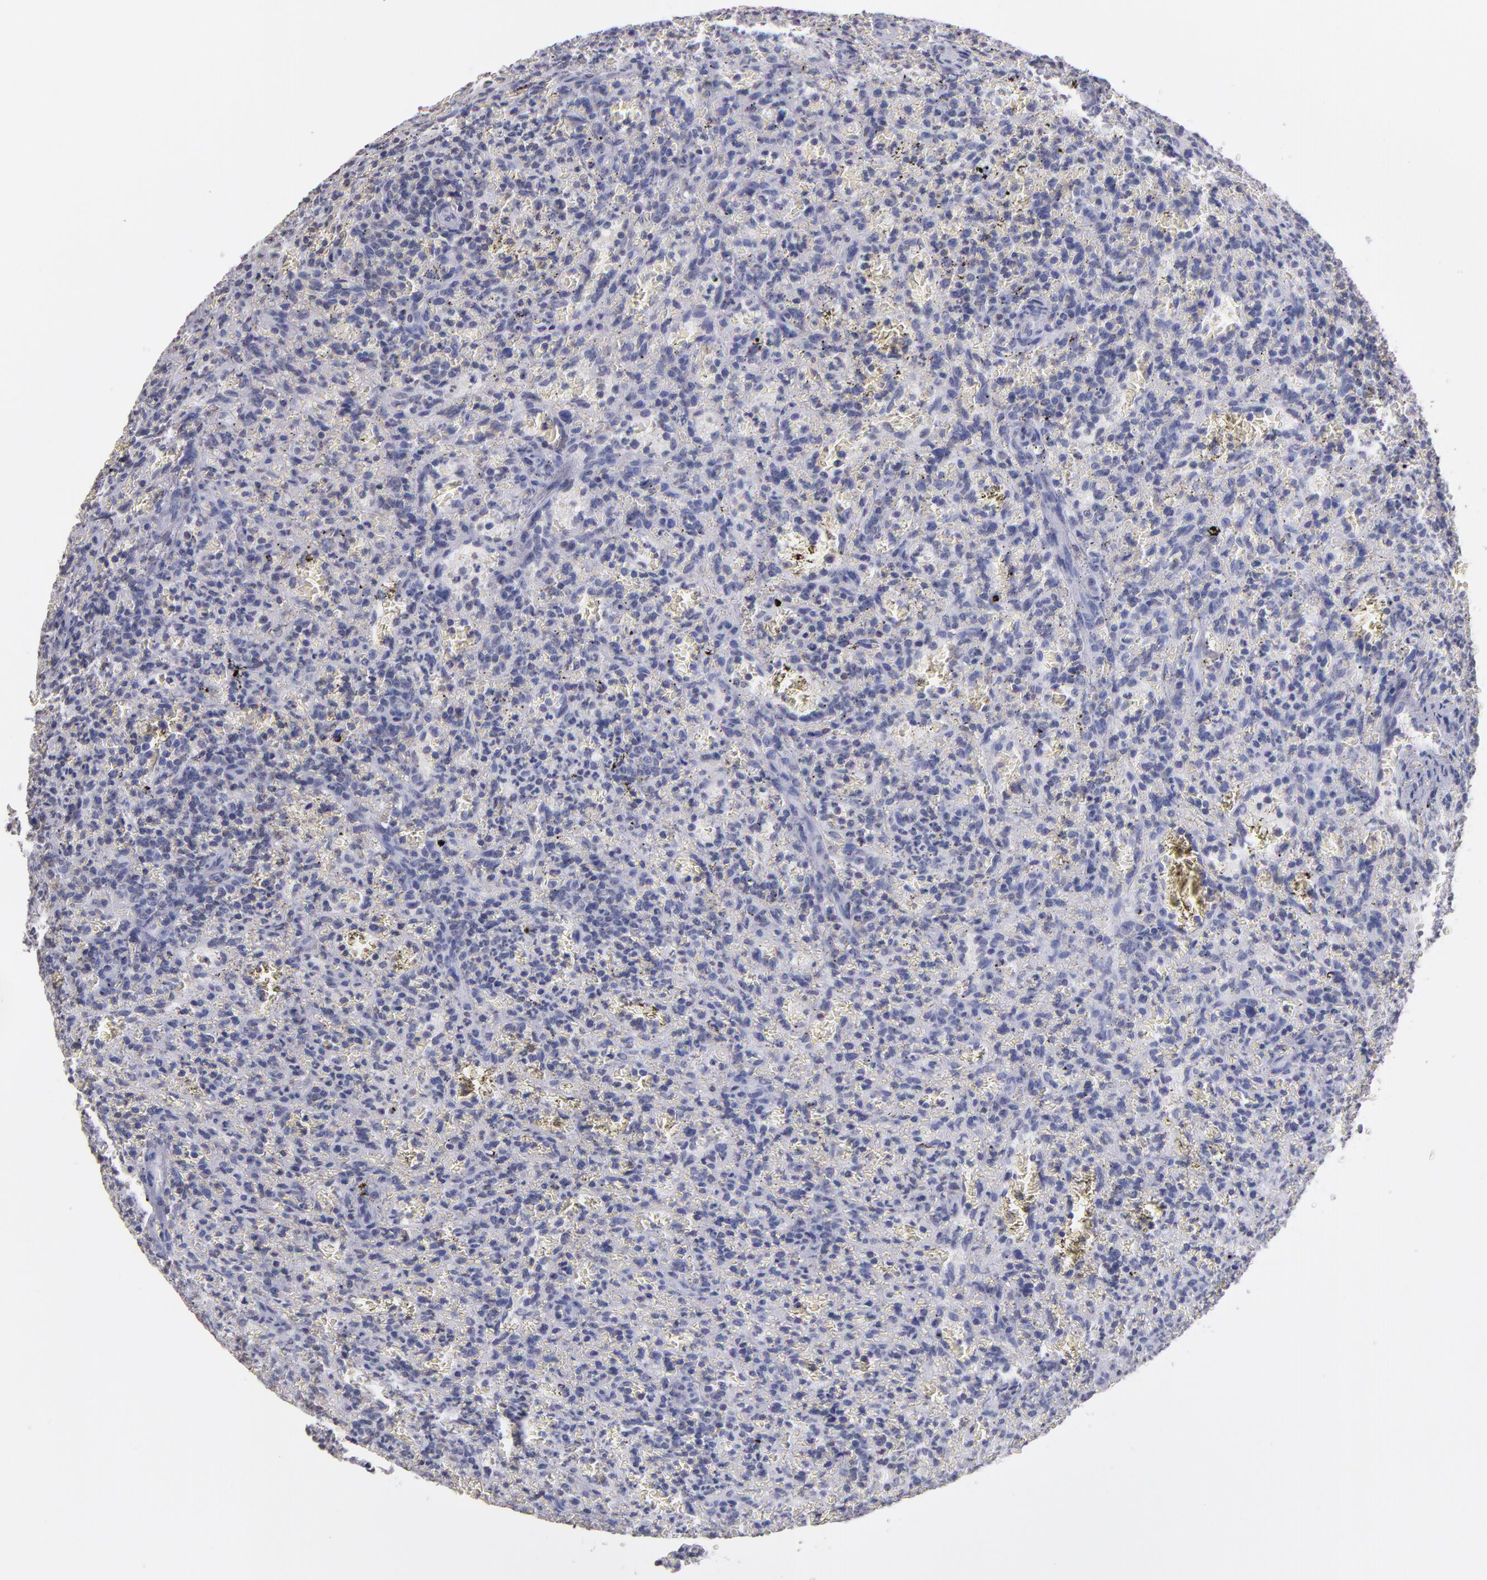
{"staining": {"intensity": "negative", "quantity": "none", "location": "none"}, "tissue": "lymphoma", "cell_type": "Tumor cells", "image_type": "cancer", "snomed": [{"axis": "morphology", "description": "Malignant lymphoma, non-Hodgkin's type, Low grade"}, {"axis": "topography", "description": "Spleen"}], "caption": "The IHC histopathology image has no significant staining in tumor cells of lymphoma tissue.", "gene": "SOX10", "patient": {"sex": "female", "age": 64}}